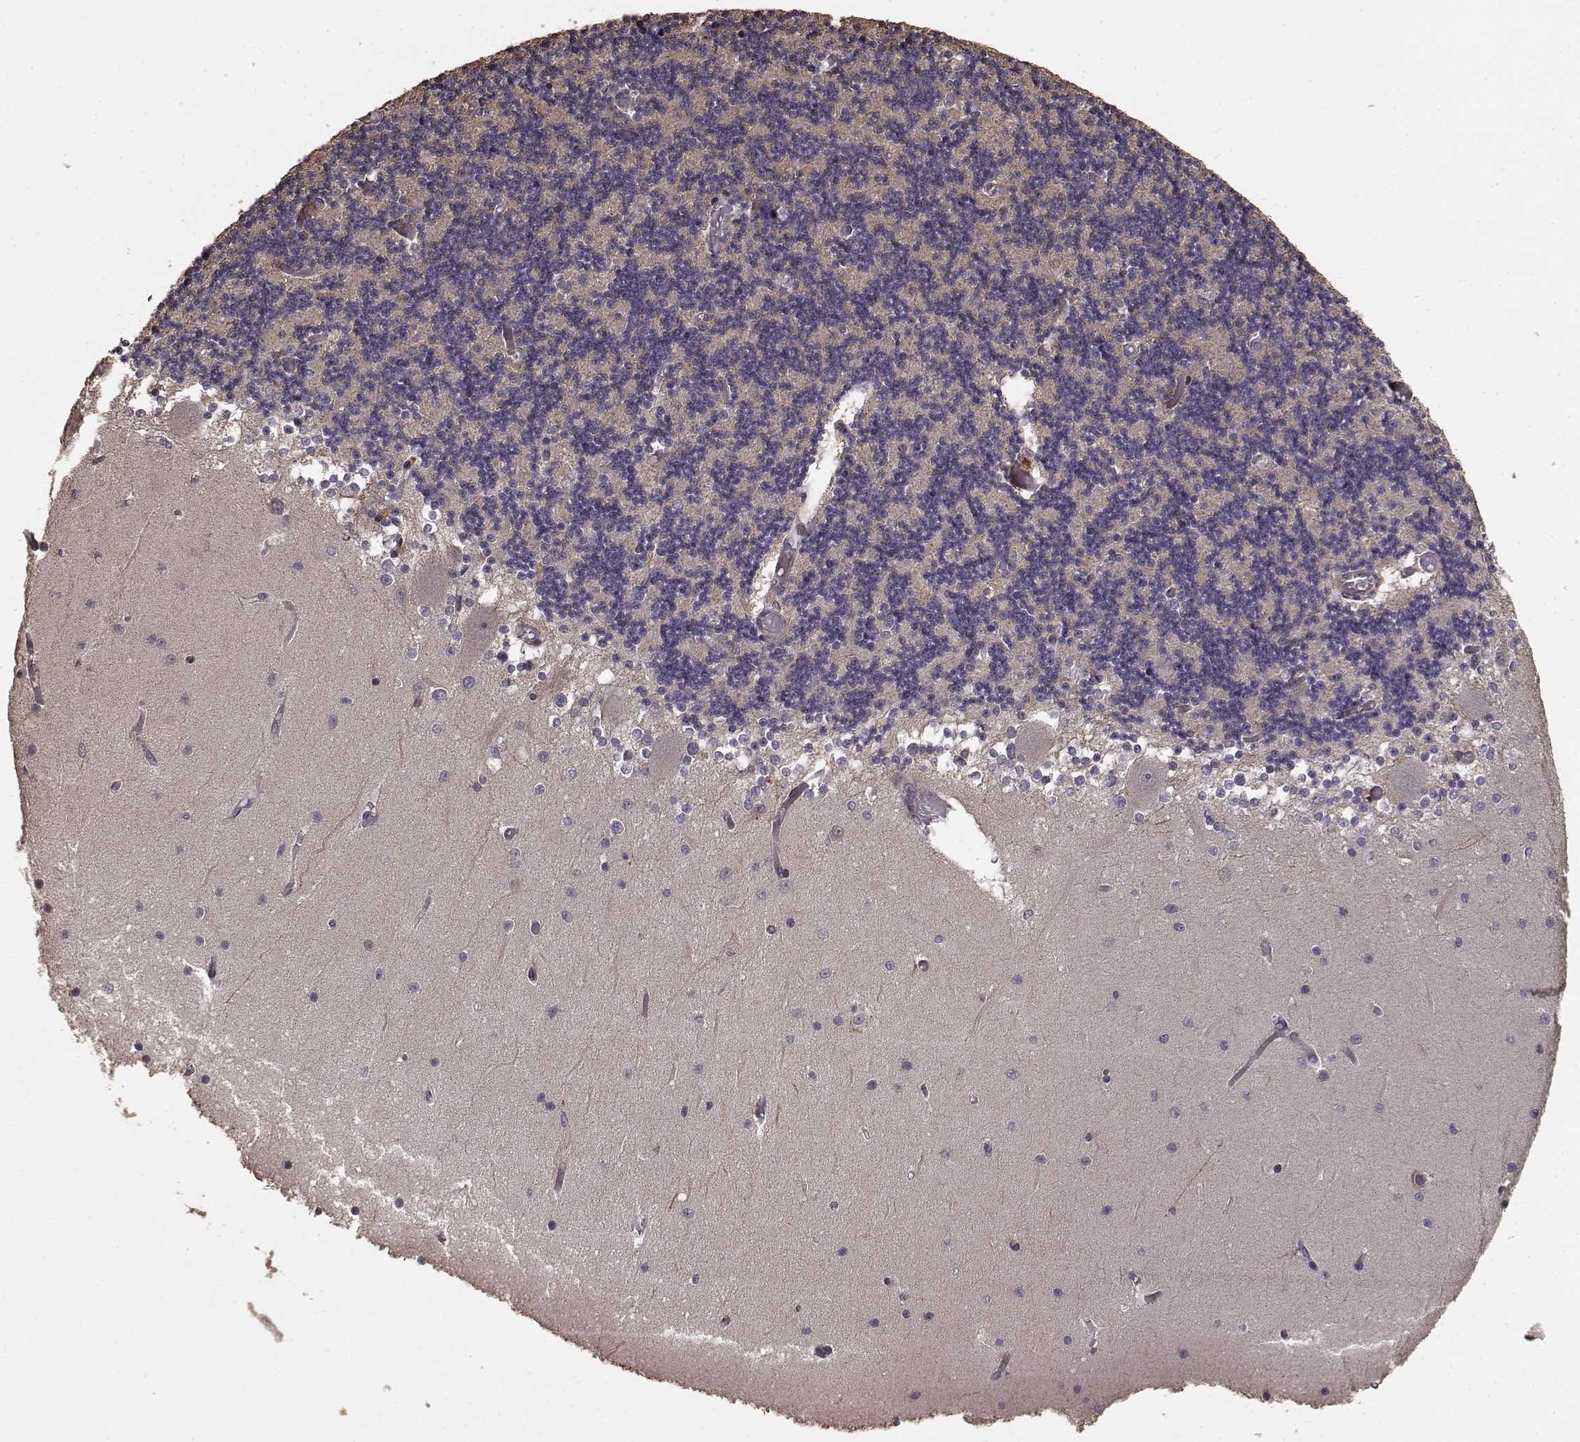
{"staining": {"intensity": "weak", "quantity": "25%-75%", "location": "cytoplasmic/membranous"}, "tissue": "cerebellum", "cell_type": "Cells in granular layer", "image_type": "normal", "snomed": [{"axis": "morphology", "description": "Normal tissue, NOS"}, {"axis": "topography", "description": "Cerebellum"}], "caption": "The photomicrograph shows immunohistochemical staining of normal cerebellum. There is weak cytoplasmic/membranous expression is seen in approximately 25%-75% of cells in granular layer.", "gene": "USP15", "patient": {"sex": "female", "age": 28}}